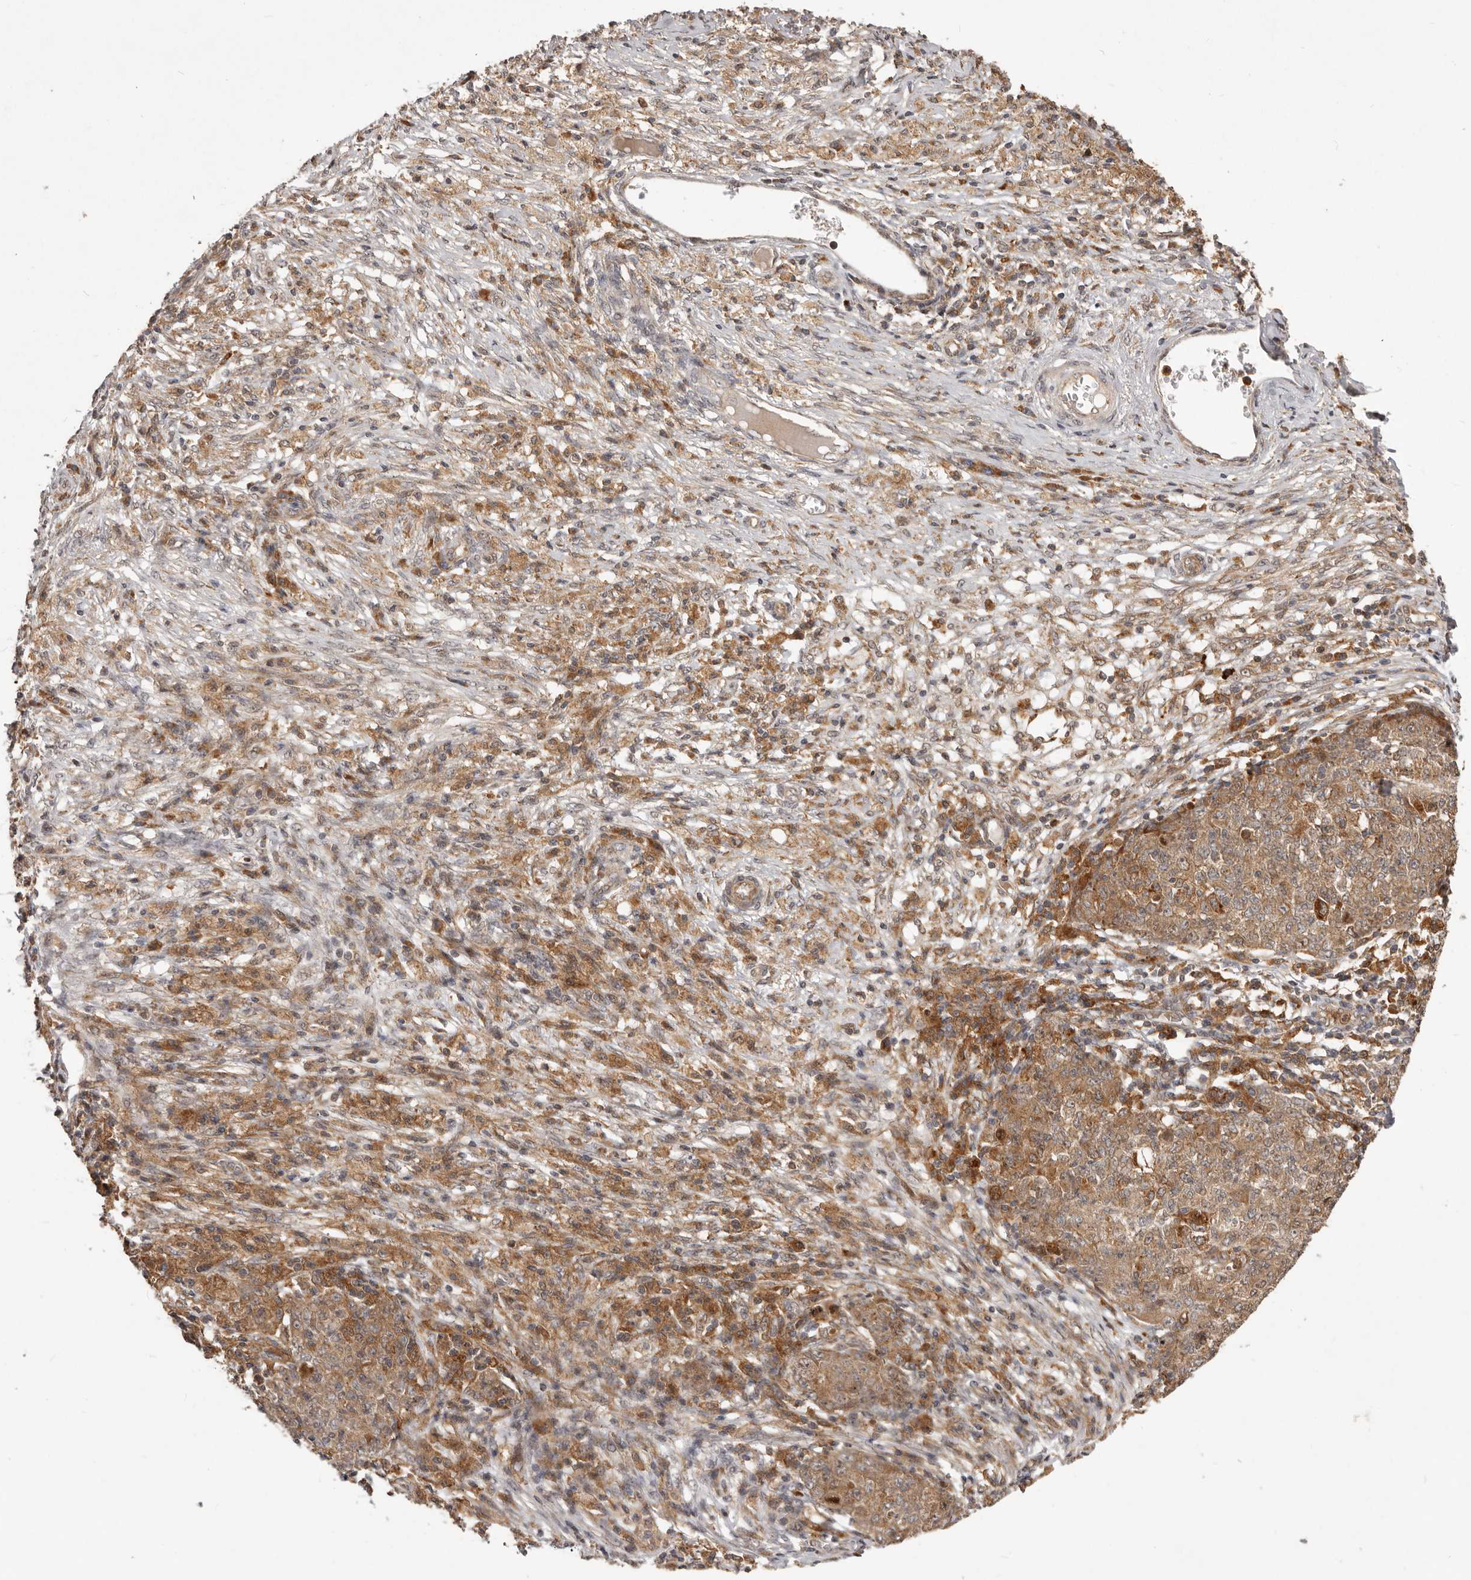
{"staining": {"intensity": "moderate", "quantity": ">75%", "location": "cytoplasmic/membranous"}, "tissue": "ovarian cancer", "cell_type": "Tumor cells", "image_type": "cancer", "snomed": [{"axis": "morphology", "description": "Carcinoma, endometroid"}, {"axis": "topography", "description": "Ovary"}], "caption": "Immunohistochemical staining of endometroid carcinoma (ovarian) exhibits moderate cytoplasmic/membranous protein positivity in approximately >75% of tumor cells.", "gene": "RNF187", "patient": {"sex": "female", "age": 42}}